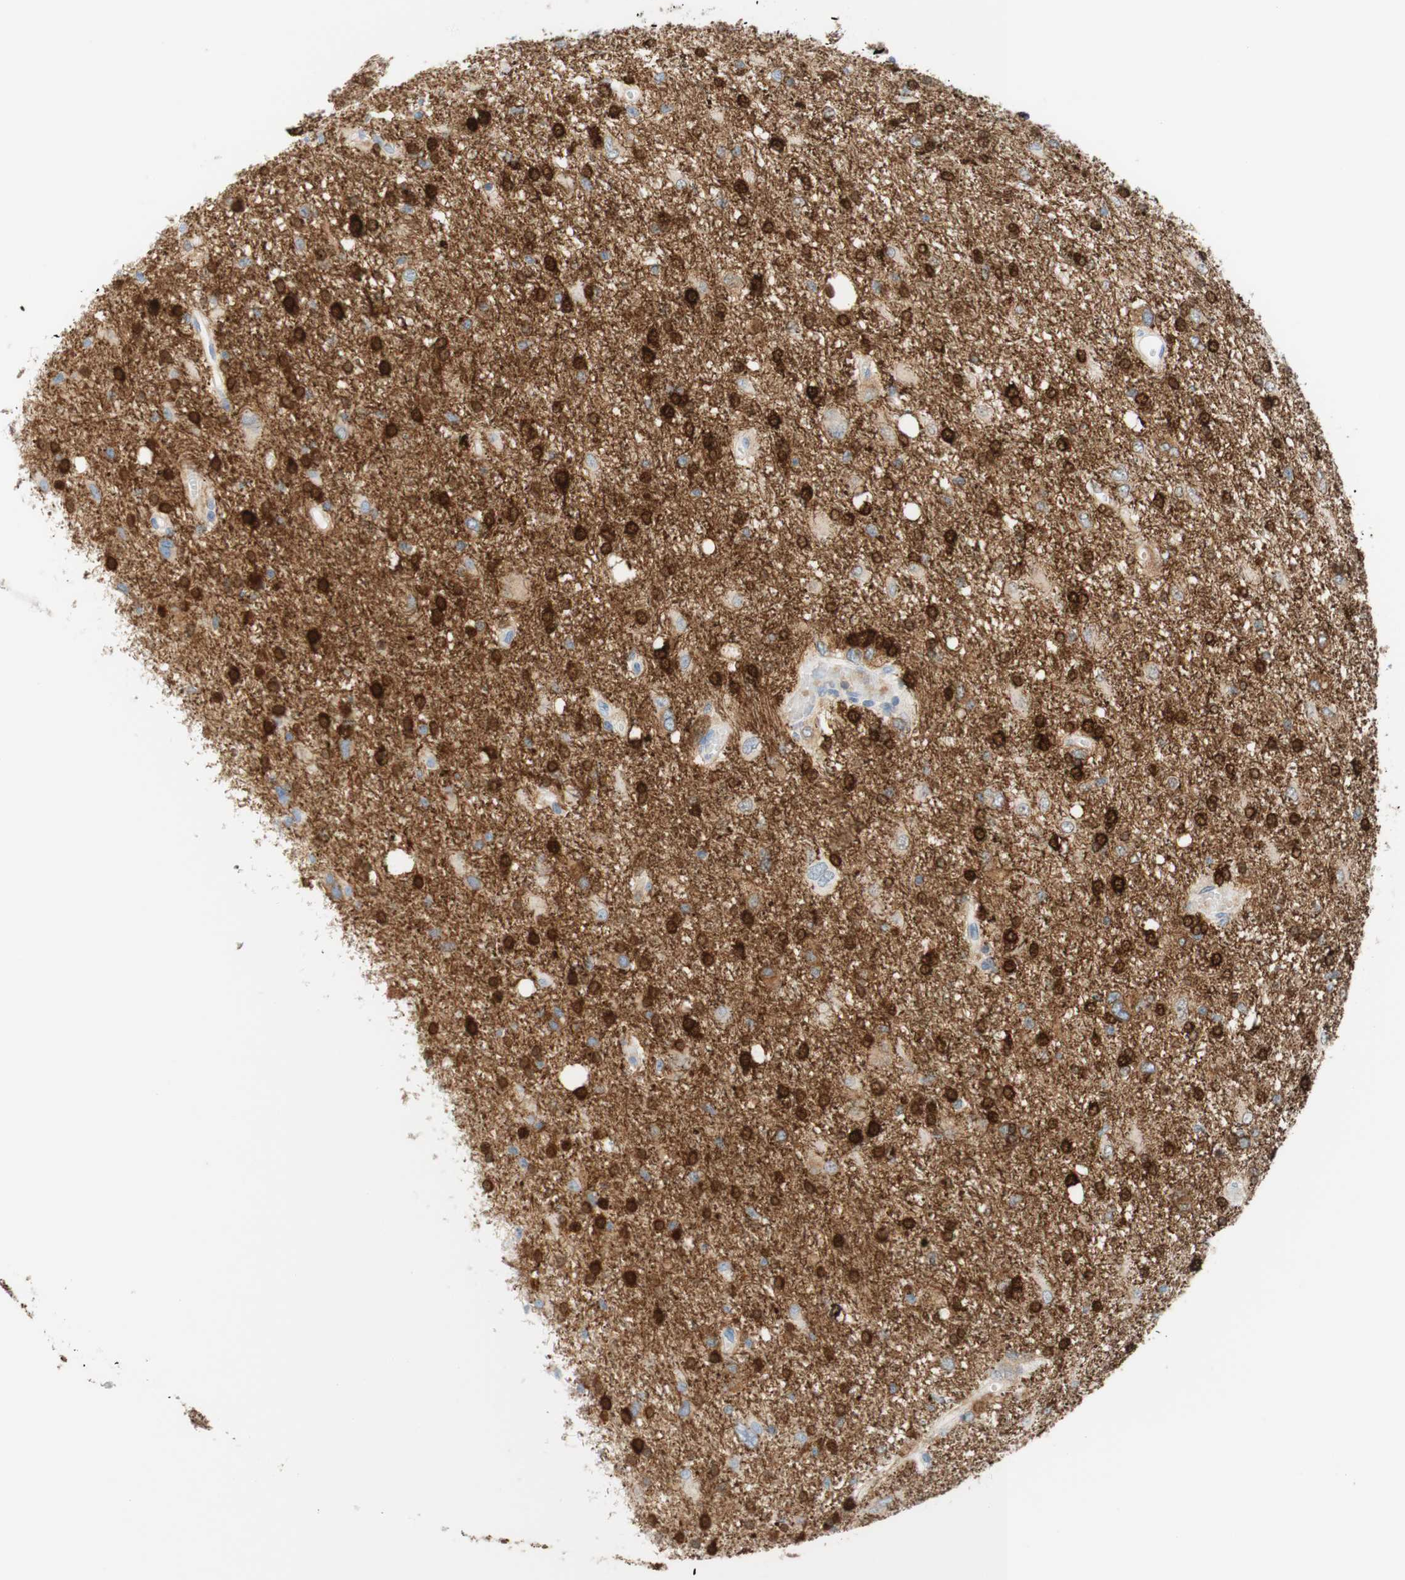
{"staining": {"intensity": "strong", "quantity": ">75%", "location": "cytoplasmic/membranous,nuclear"}, "tissue": "glioma", "cell_type": "Tumor cells", "image_type": "cancer", "snomed": [{"axis": "morphology", "description": "Glioma, malignant, High grade"}, {"axis": "topography", "description": "Brain"}], "caption": "IHC of human glioma shows high levels of strong cytoplasmic/membranous and nuclear staining in approximately >75% of tumor cells.", "gene": "STMN1", "patient": {"sex": "female", "age": 59}}